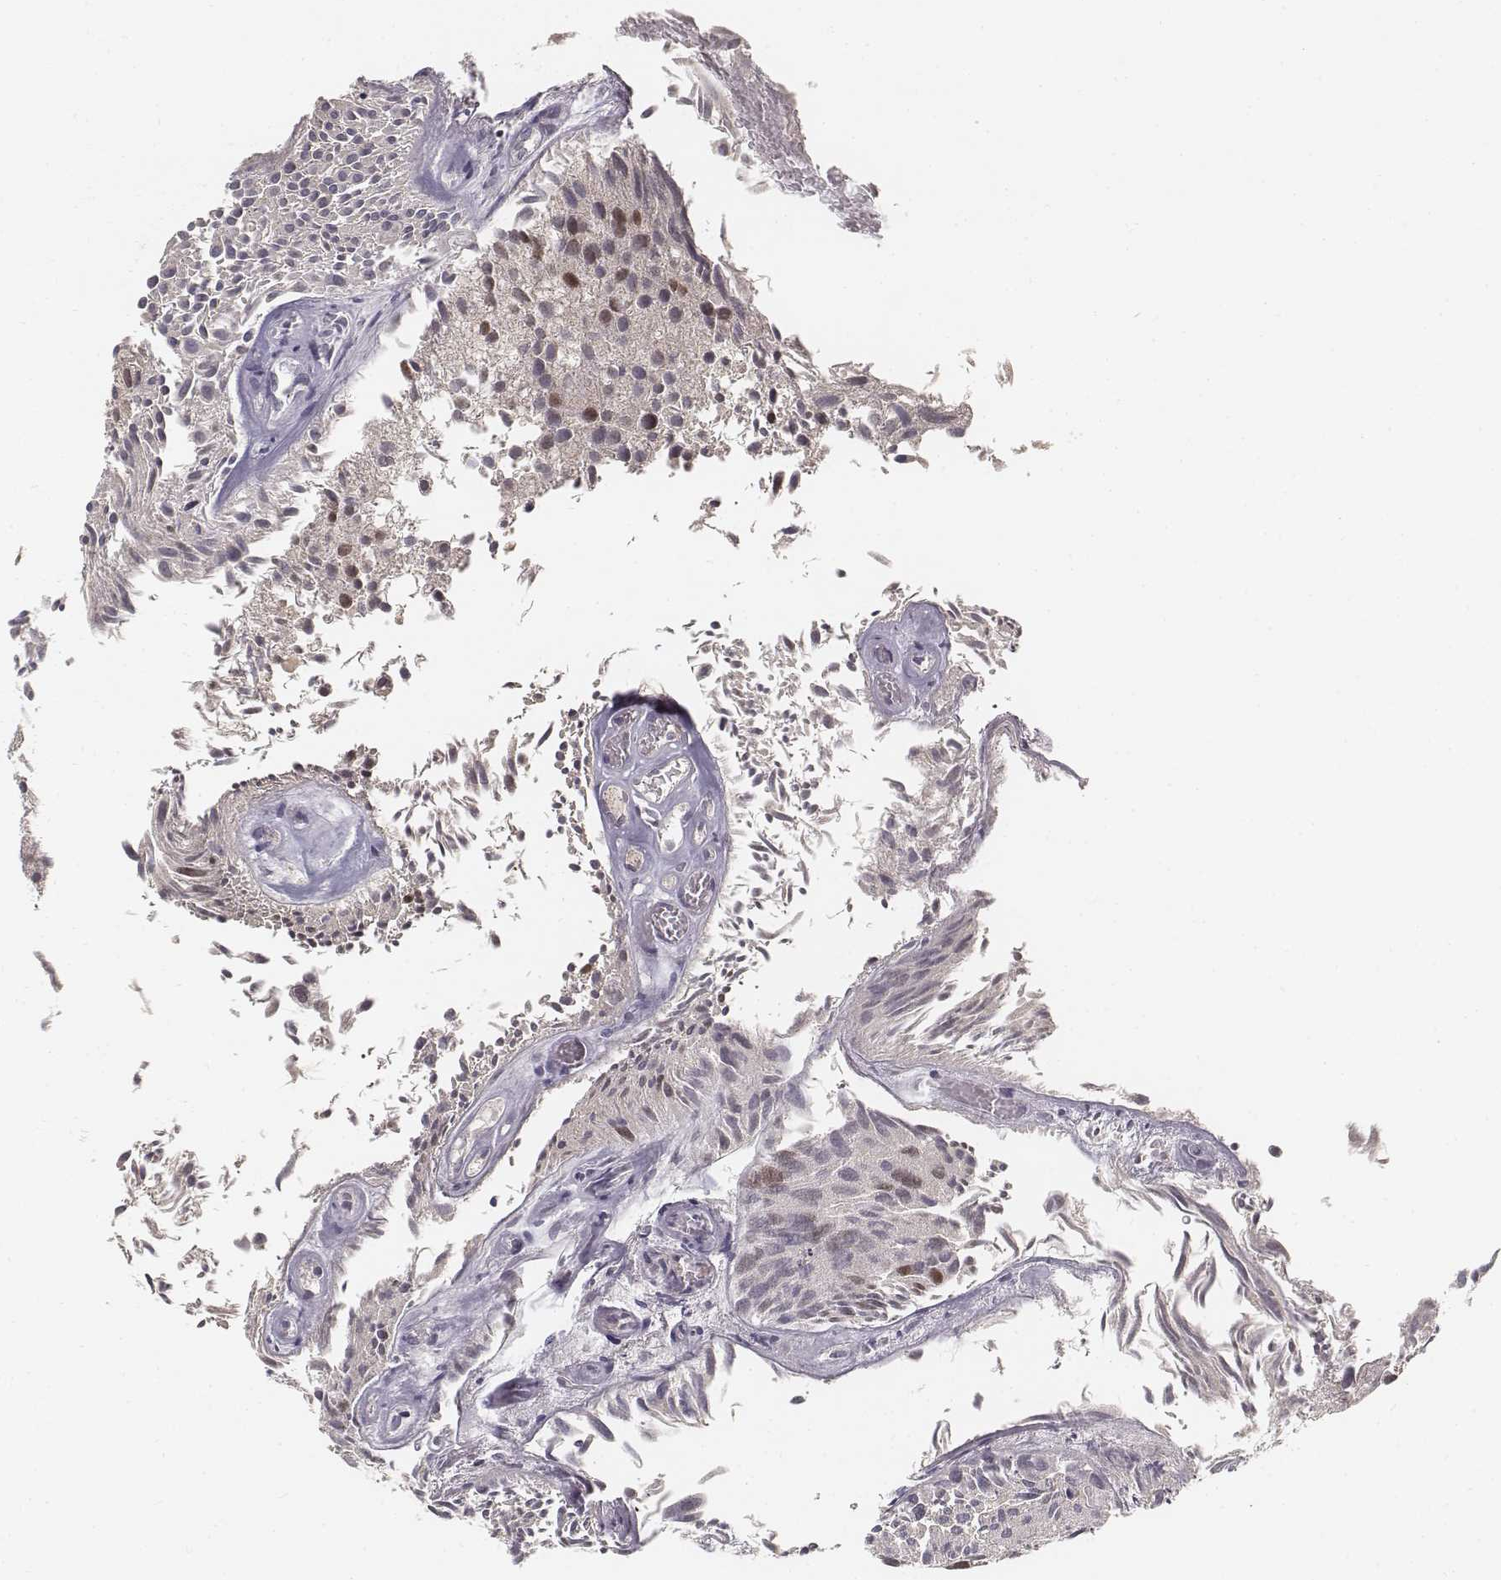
{"staining": {"intensity": "moderate", "quantity": "<25%", "location": "nuclear"}, "tissue": "urothelial cancer", "cell_type": "Tumor cells", "image_type": "cancer", "snomed": [{"axis": "morphology", "description": "Urothelial carcinoma, Low grade"}, {"axis": "topography", "description": "Urinary bladder"}], "caption": "Urothelial carcinoma (low-grade) tissue displays moderate nuclear expression in approximately <25% of tumor cells", "gene": "FANCD2", "patient": {"sex": "female", "age": 87}}